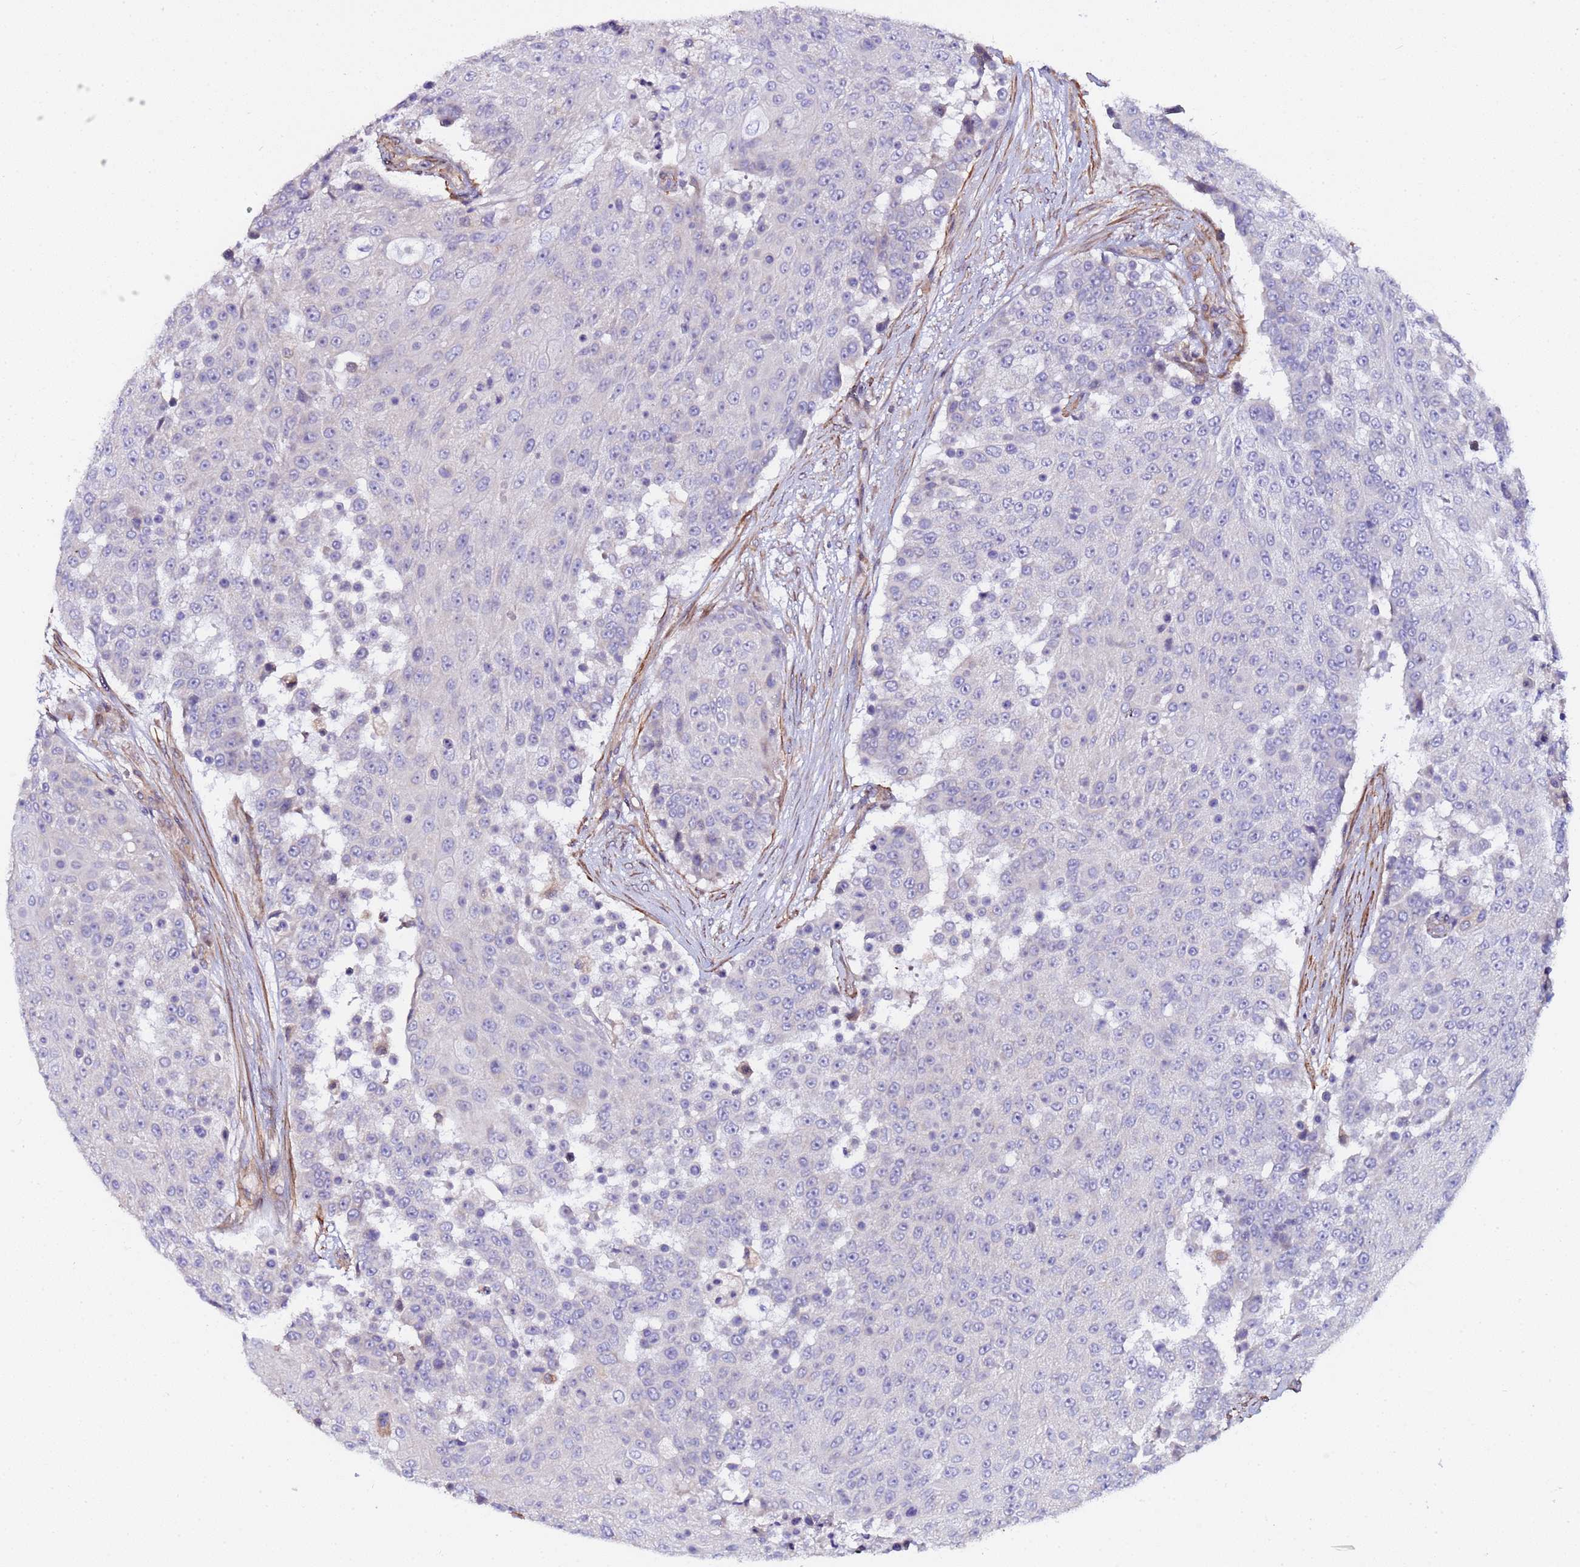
{"staining": {"intensity": "negative", "quantity": "none", "location": "none"}, "tissue": "urothelial cancer", "cell_type": "Tumor cells", "image_type": "cancer", "snomed": [{"axis": "morphology", "description": "Urothelial carcinoma, High grade"}, {"axis": "topography", "description": "Urinary bladder"}], "caption": "Immunohistochemical staining of human high-grade urothelial carcinoma displays no significant positivity in tumor cells.", "gene": "JRKL", "patient": {"sex": "female", "age": 63}}